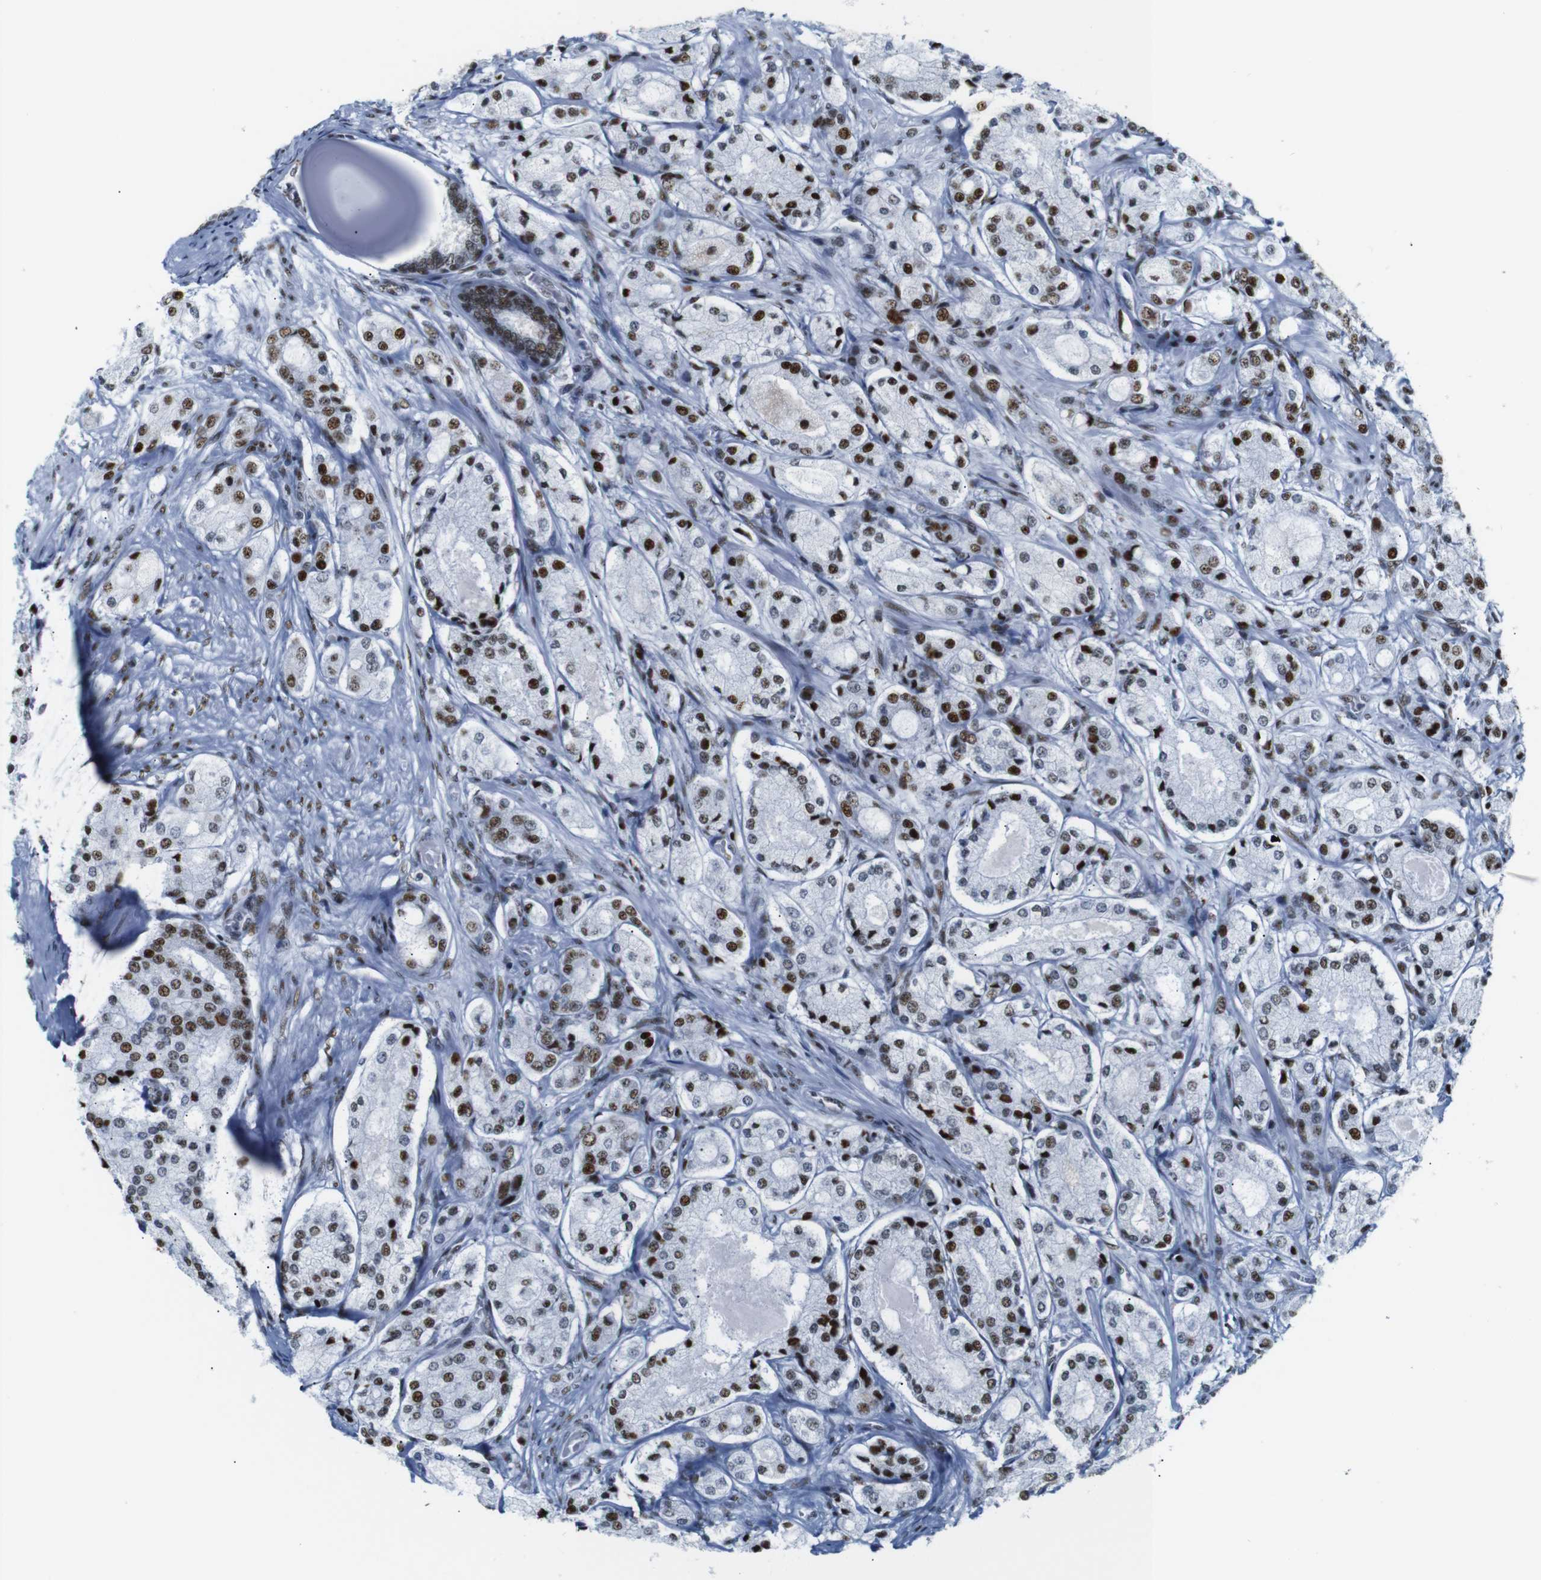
{"staining": {"intensity": "strong", "quantity": ">75%", "location": "nuclear"}, "tissue": "prostate cancer", "cell_type": "Tumor cells", "image_type": "cancer", "snomed": [{"axis": "morphology", "description": "Adenocarcinoma, High grade"}, {"axis": "topography", "description": "Prostate"}], "caption": "Immunohistochemistry photomicrograph of human prostate cancer stained for a protein (brown), which displays high levels of strong nuclear expression in approximately >75% of tumor cells.", "gene": "TRA2B", "patient": {"sex": "male", "age": 65}}